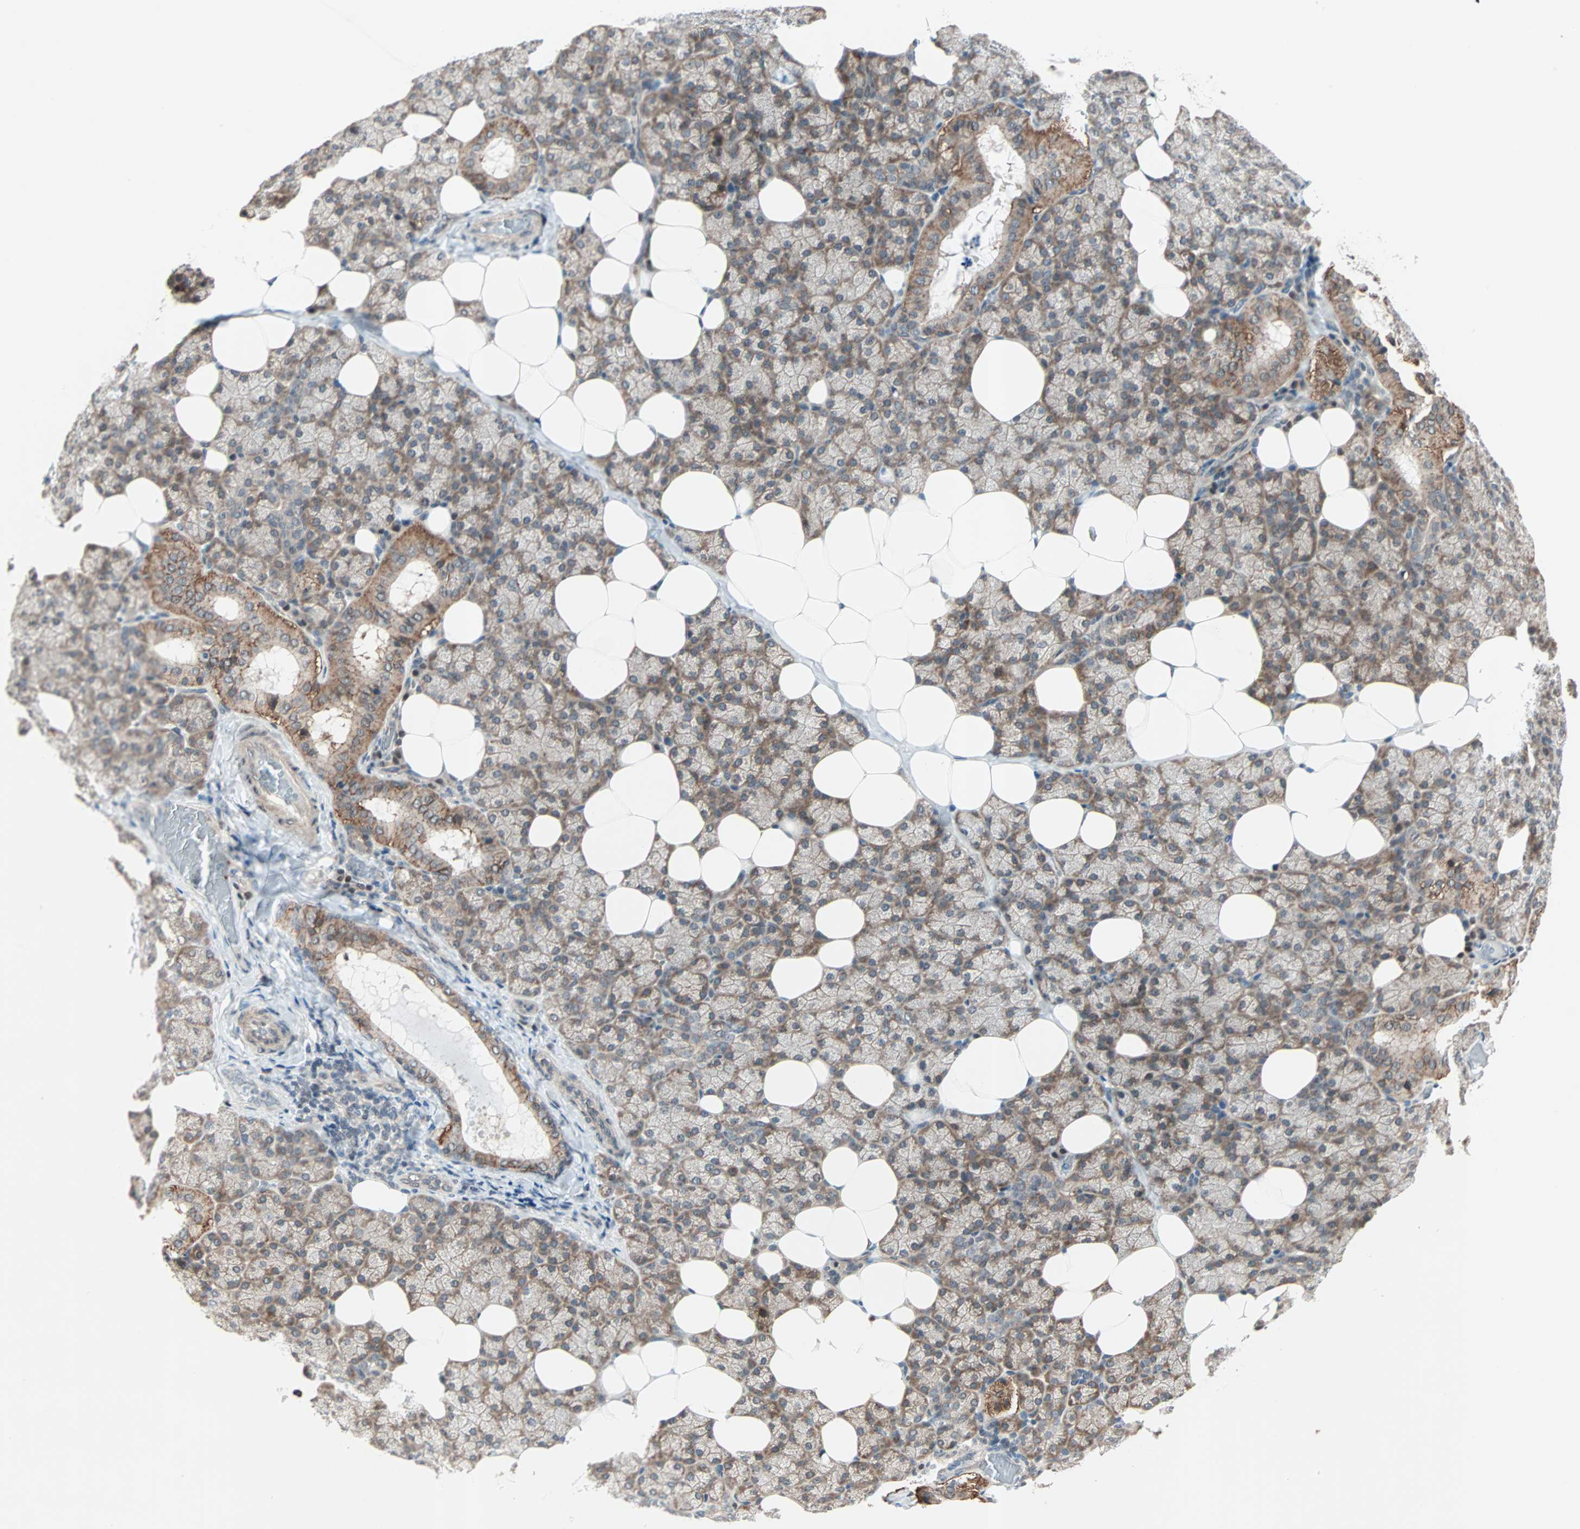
{"staining": {"intensity": "moderate", "quantity": "25%-75%", "location": "cytoplasmic/membranous"}, "tissue": "salivary gland", "cell_type": "Glandular cells", "image_type": "normal", "snomed": [{"axis": "morphology", "description": "Normal tissue, NOS"}, {"axis": "topography", "description": "Lymph node"}, {"axis": "topography", "description": "Salivary gland"}], "caption": "IHC image of normal human salivary gland stained for a protein (brown), which shows medium levels of moderate cytoplasmic/membranous expression in about 25%-75% of glandular cells.", "gene": "PGBD1", "patient": {"sex": "male", "age": 8}}